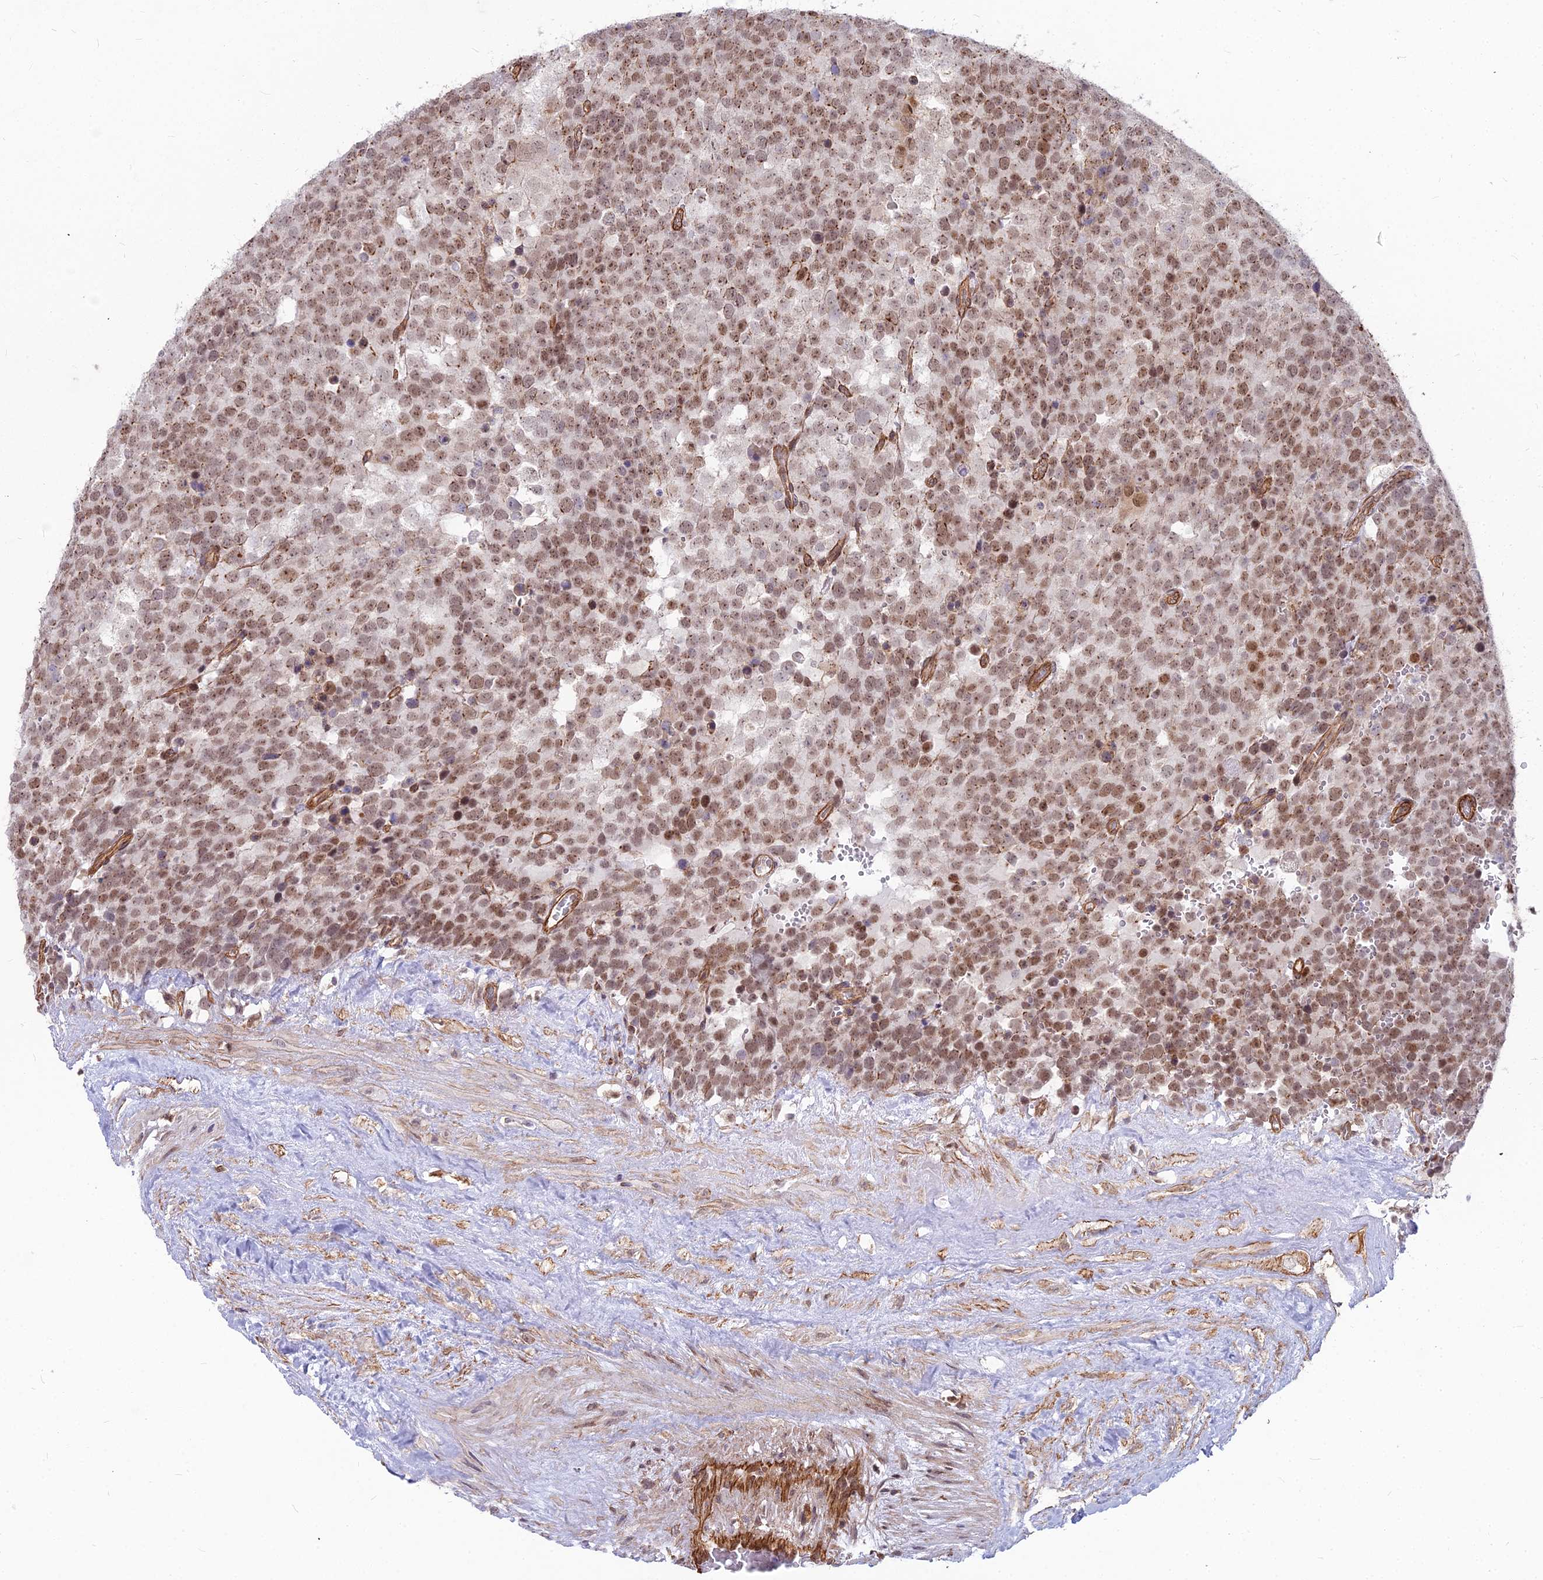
{"staining": {"intensity": "moderate", "quantity": ">75%", "location": "nuclear"}, "tissue": "testis cancer", "cell_type": "Tumor cells", "image_type": "cancer", "snomed": [{"axis": "morphology", "description": "Seminoma, NOS"}, {"axis": "topography", "description": "Testis"}], "caption": "A brown stain highlights moderate nuclear positivity of a protein in human testis cancer tumor cells.", "gene": "YJU2", "patient": {"sex": "male", "age": 71}}